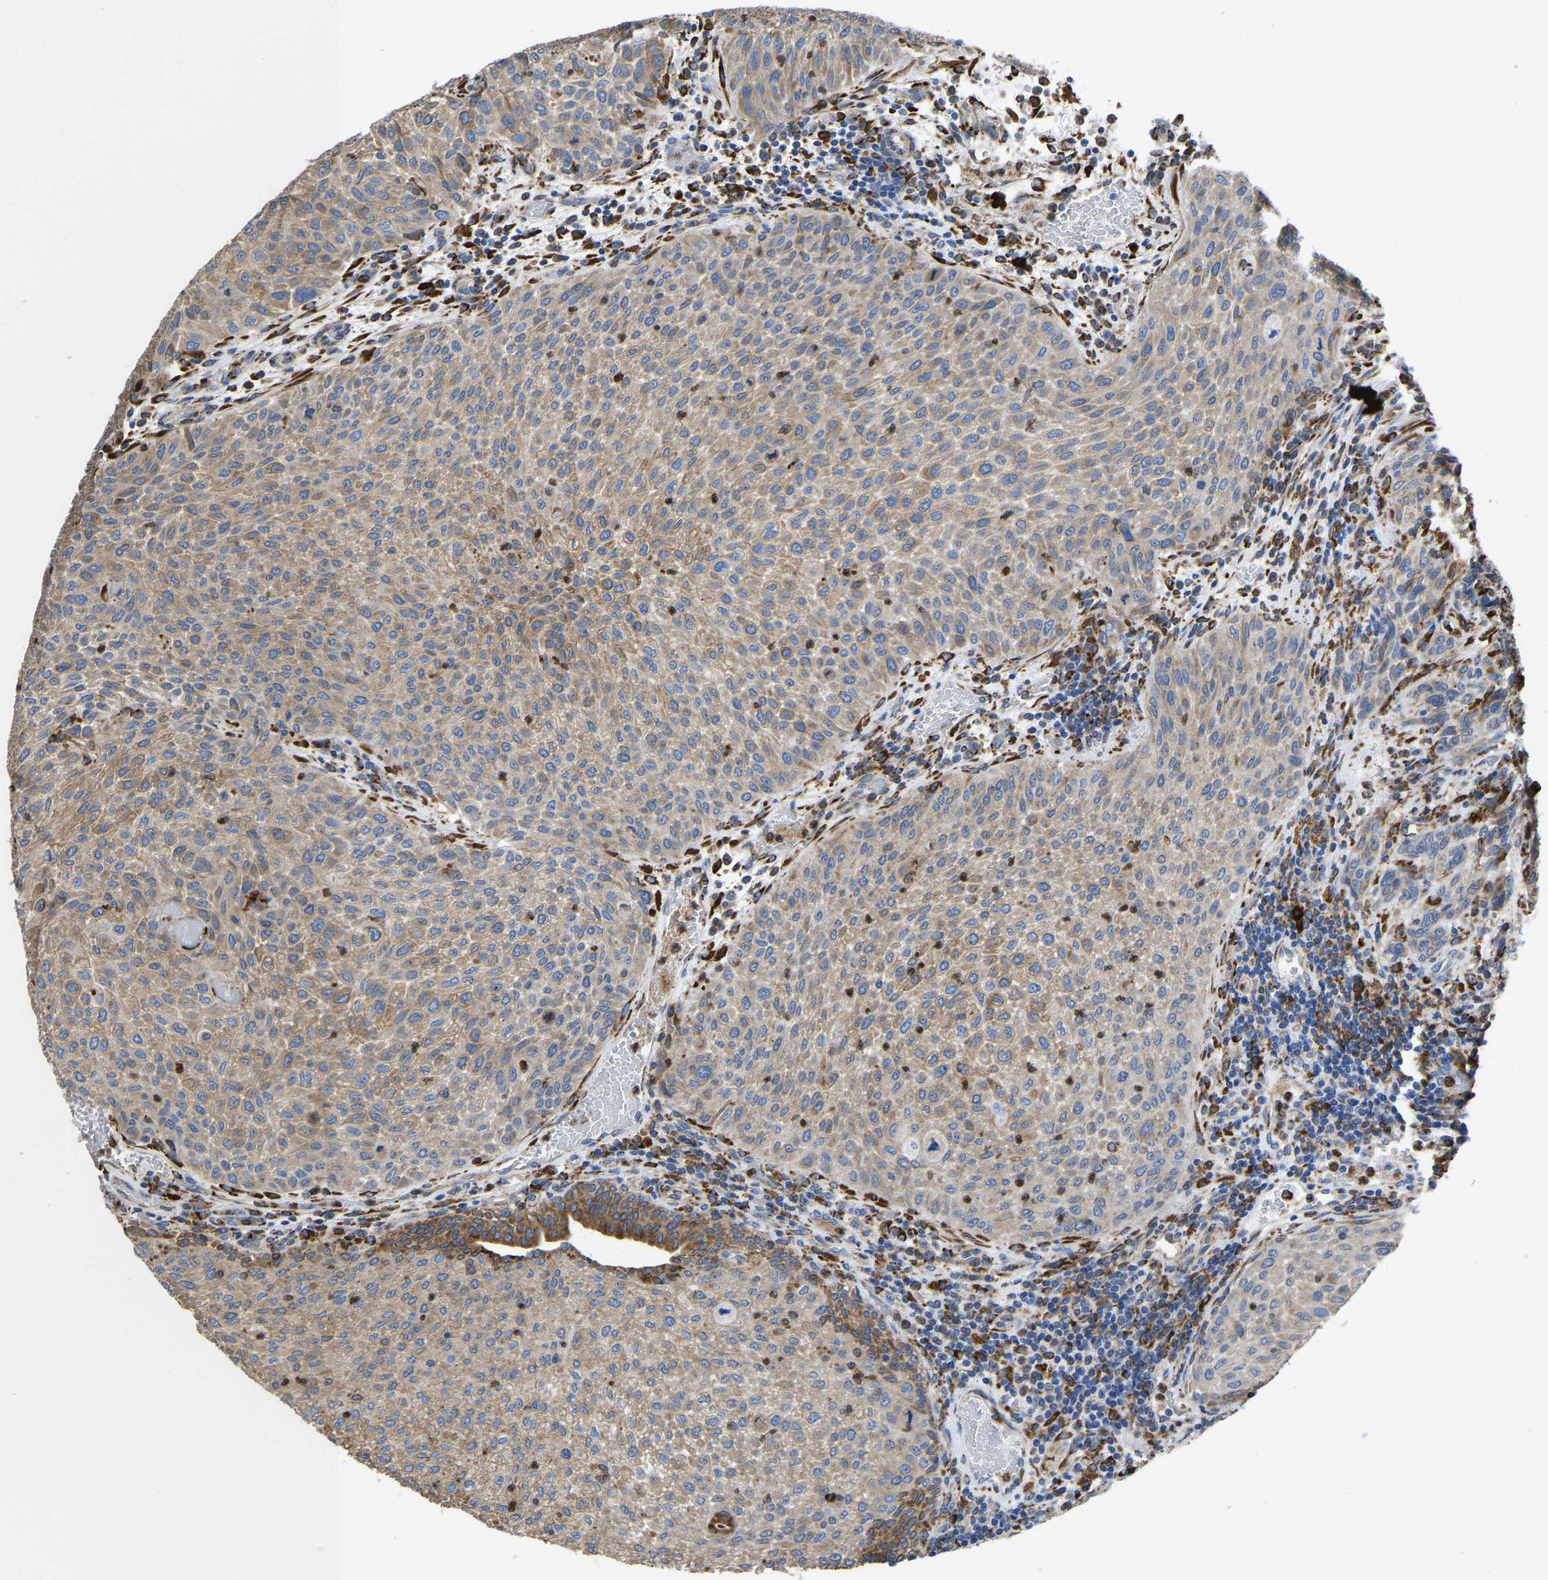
{"staining": {"intensity": "moderate", "quantity": ">75%", "location": "cytoplasmic/membranous"}, "tissue": "urothelial cancer", "cell_type": "Tumor cells", "image_type": "cancer", "snomed": [{"axis": "morphology", "description": "Urothelial carcinoma, Low grade"}, {"axis": "morphology", "description": "Urothelial carcinoma, High grade"}, {"axis": "topography", "description": "Urinary bladder"}], "caption": "Protein expression analysis of human high-grade urothelial carcinoma reveals moderate cytoplasmic/membranous expression in about >75% of tumor cells. (DAB (3,3'-diaminobenzidine) IHC, brown staining for protein, blue staining for nuclei).", "gene": "P4HB", "patient": {"sex": "male", "age": 35}}